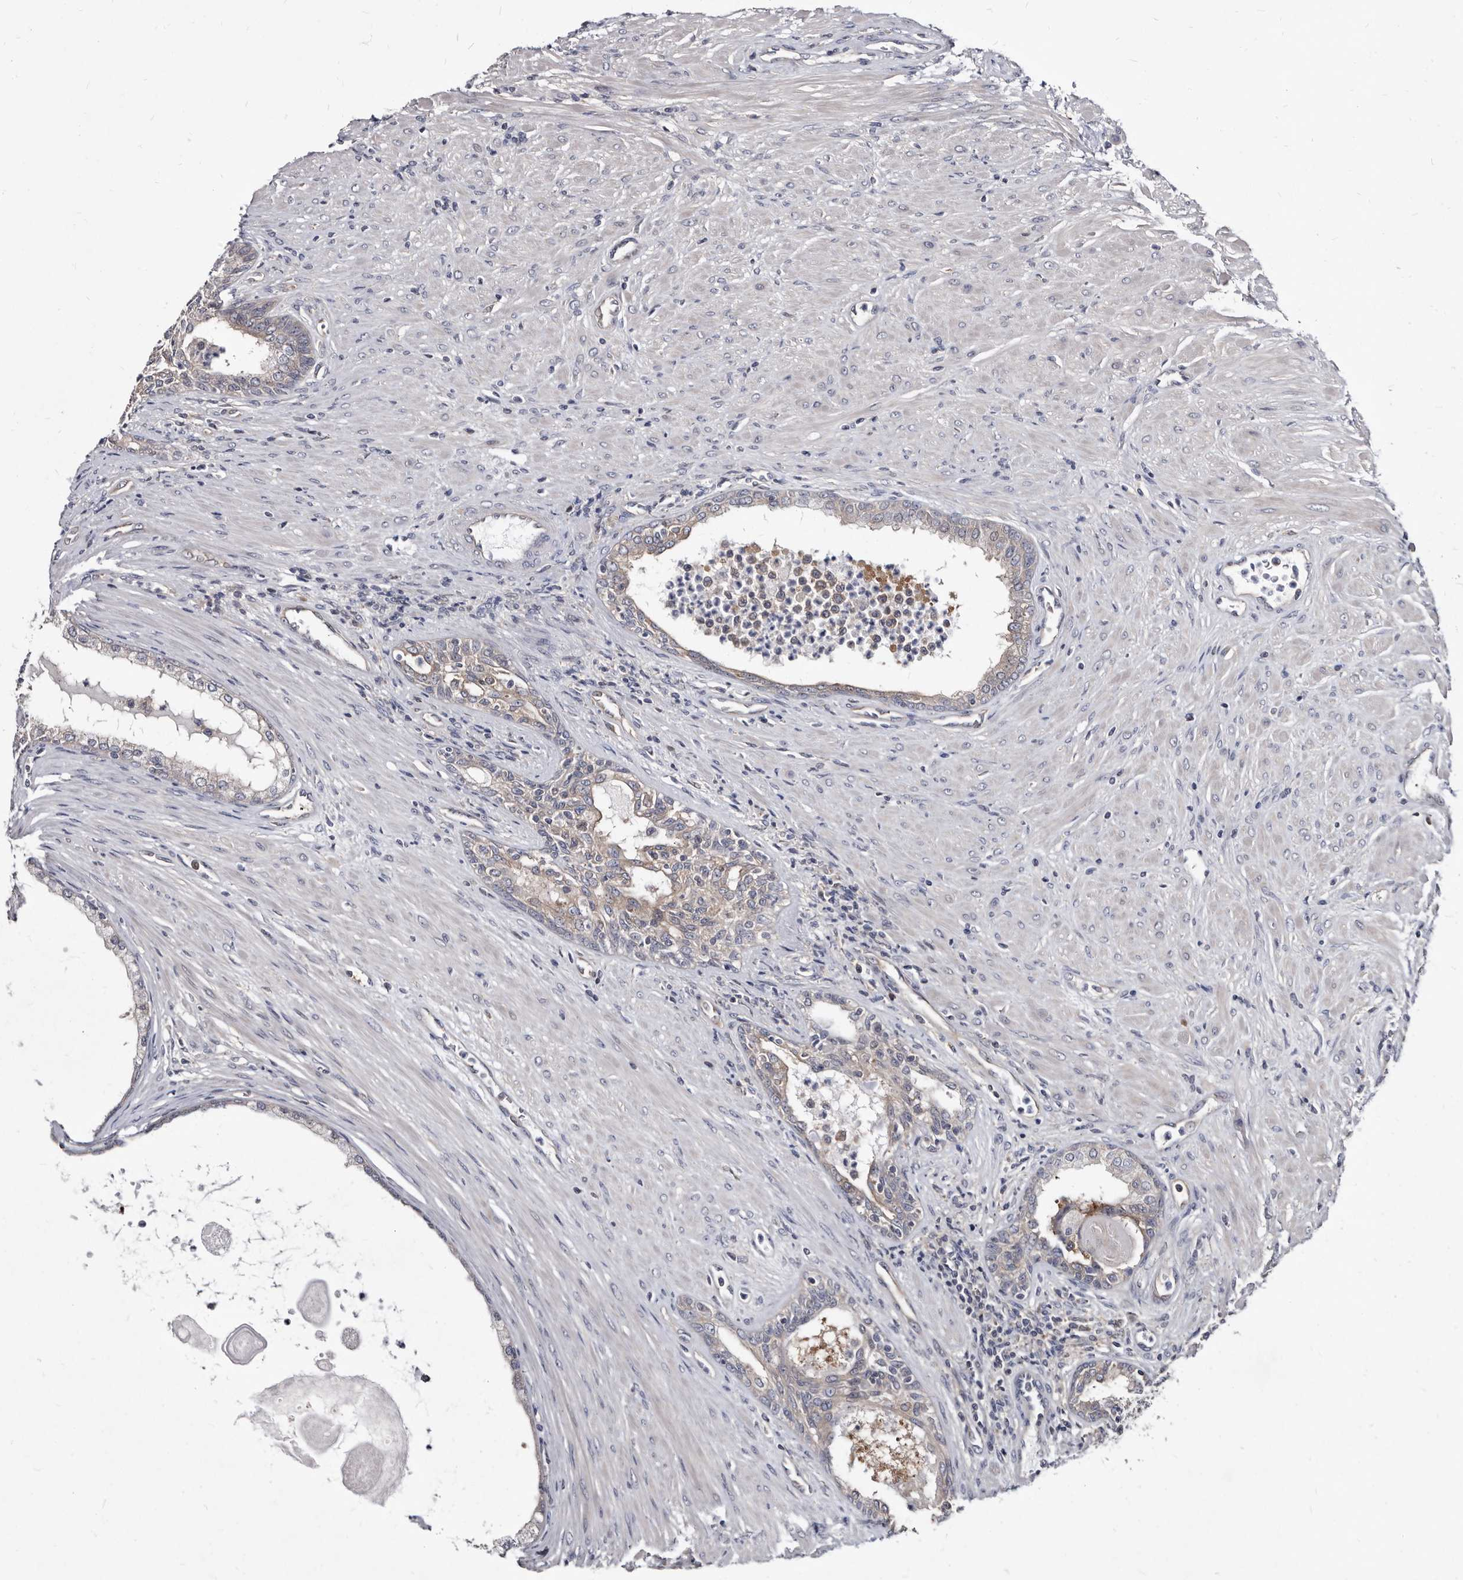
{"staining": {"intensity": "weak", "quantity": "25%-75%", "location": "cytoplasmic/membranous"}, "tissue": "prostate cancer", "cell_type": "Tumor cells", "image_type": "cancer", "snomed": [{"axis": "morphology", "description": "Normal tissue, NOS"}, {"axis": "morphology", "description": "Adenocarcinoma, Low grade"}, {"axis": "topography", "description": "Prostate"}, {"axis": "topography", "description": "Peripheral nerve tissue"}], "caption": "This image demonstrates IHC staining of prostate cancer (low-grade adenocarcinoma), with low weak cytoplasmic/membranous positivity in about 25%-75% of tumor cells.", "gene": "ABCF2", "patient": {"sex": "male", "age": 71}}